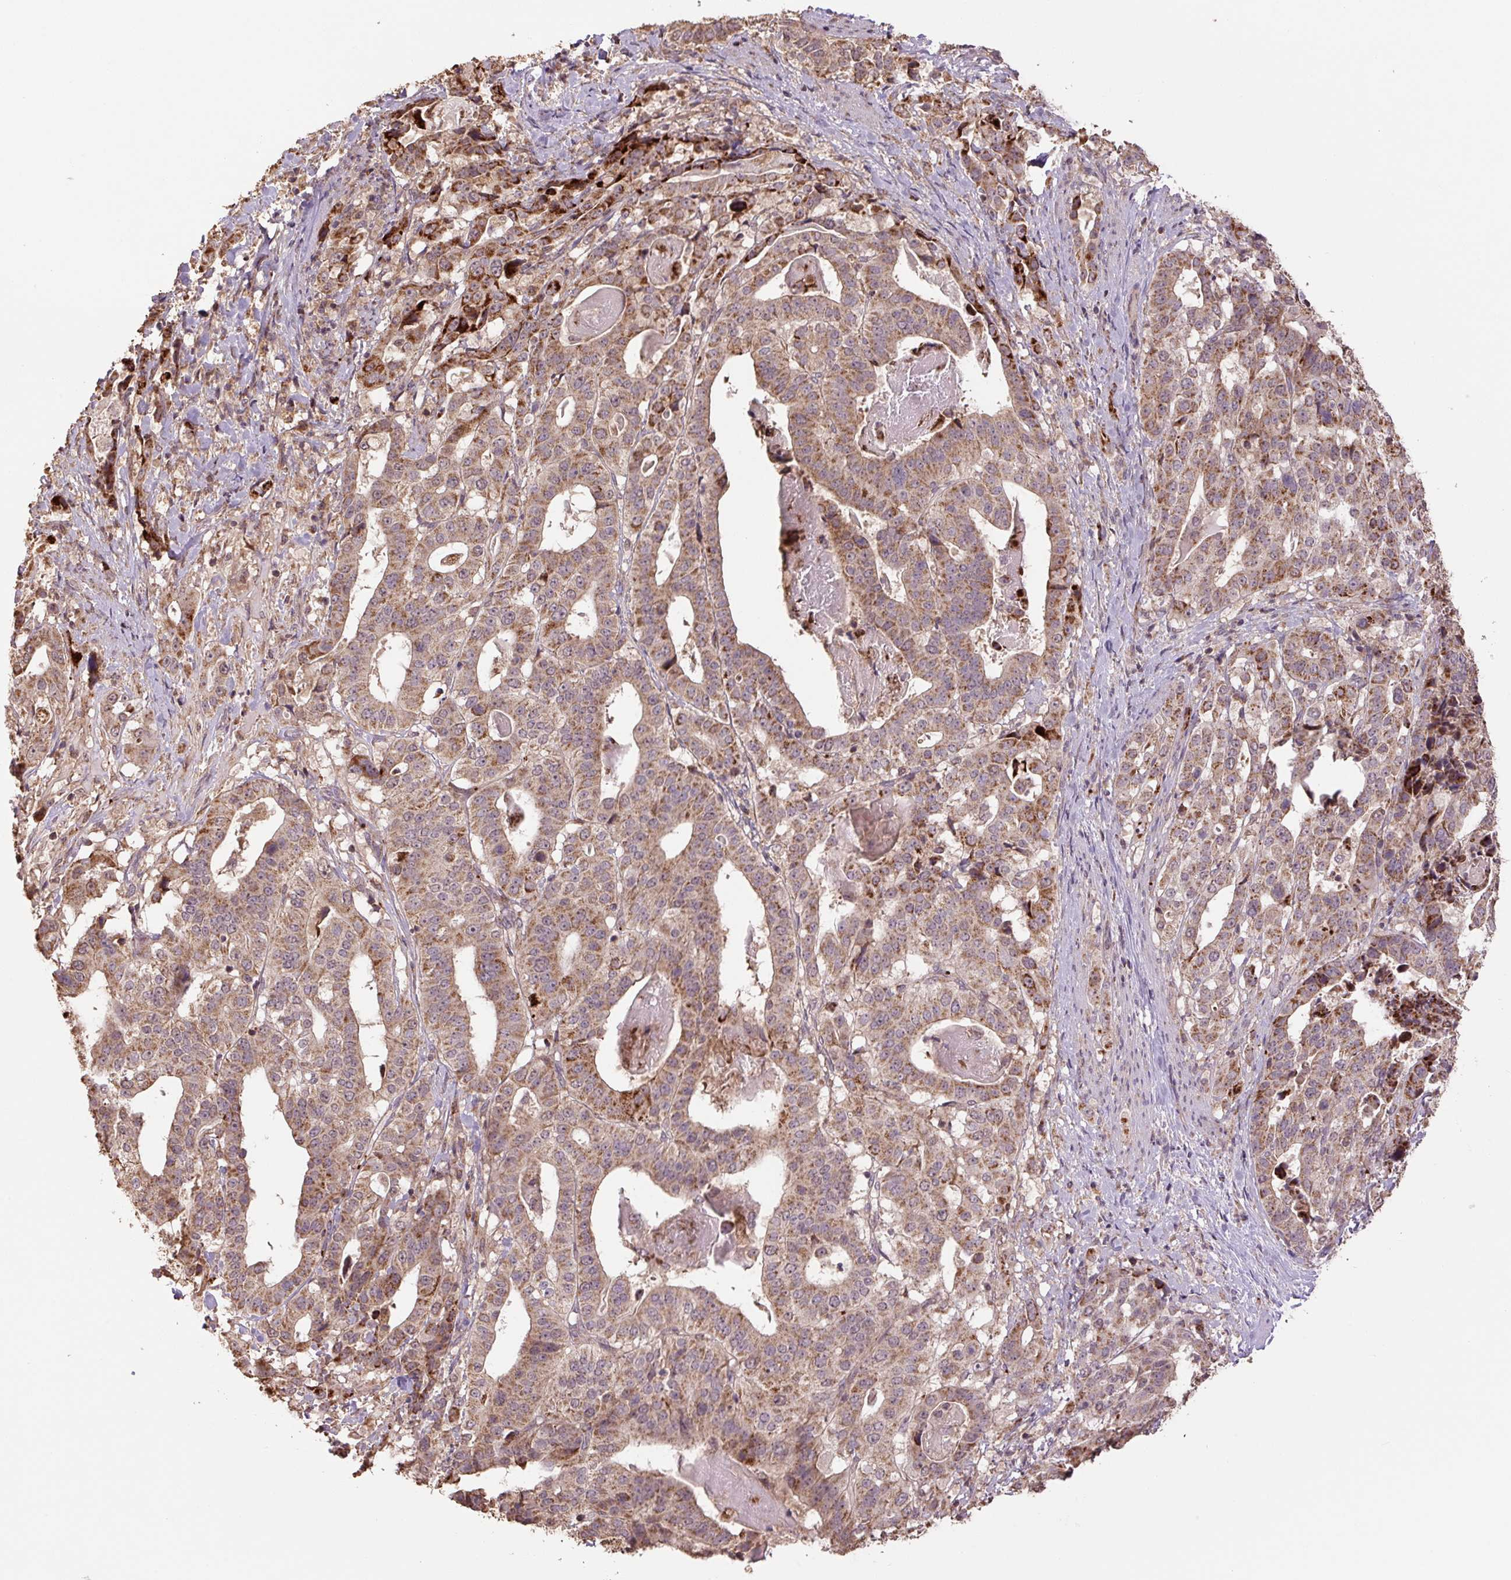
{"staining": {"intensity": "moderate", "quantity": ">75%", "location": "cytoplasmic/membranous"}, "tissue": "stomach cancer", "cell_type": "Tumor cells", "image_type": "cancer", "snomed": [{"axis": "morphology", "description": "Adenocarcinoma, NOS"}, {"axis": "topography", "description": "Stomach"}], "caption": "High-magnification brightfield microscopy of stomach adenocarcinoma stained with DAB (brown) and counterstained with hematoxylin (blue). tumor cells exhibit moderate cytoplasmic/membranous staining is identified in about>75% of cells.", "gene": "TMEM160", "patient": {"sex": "male", "age": 48}}